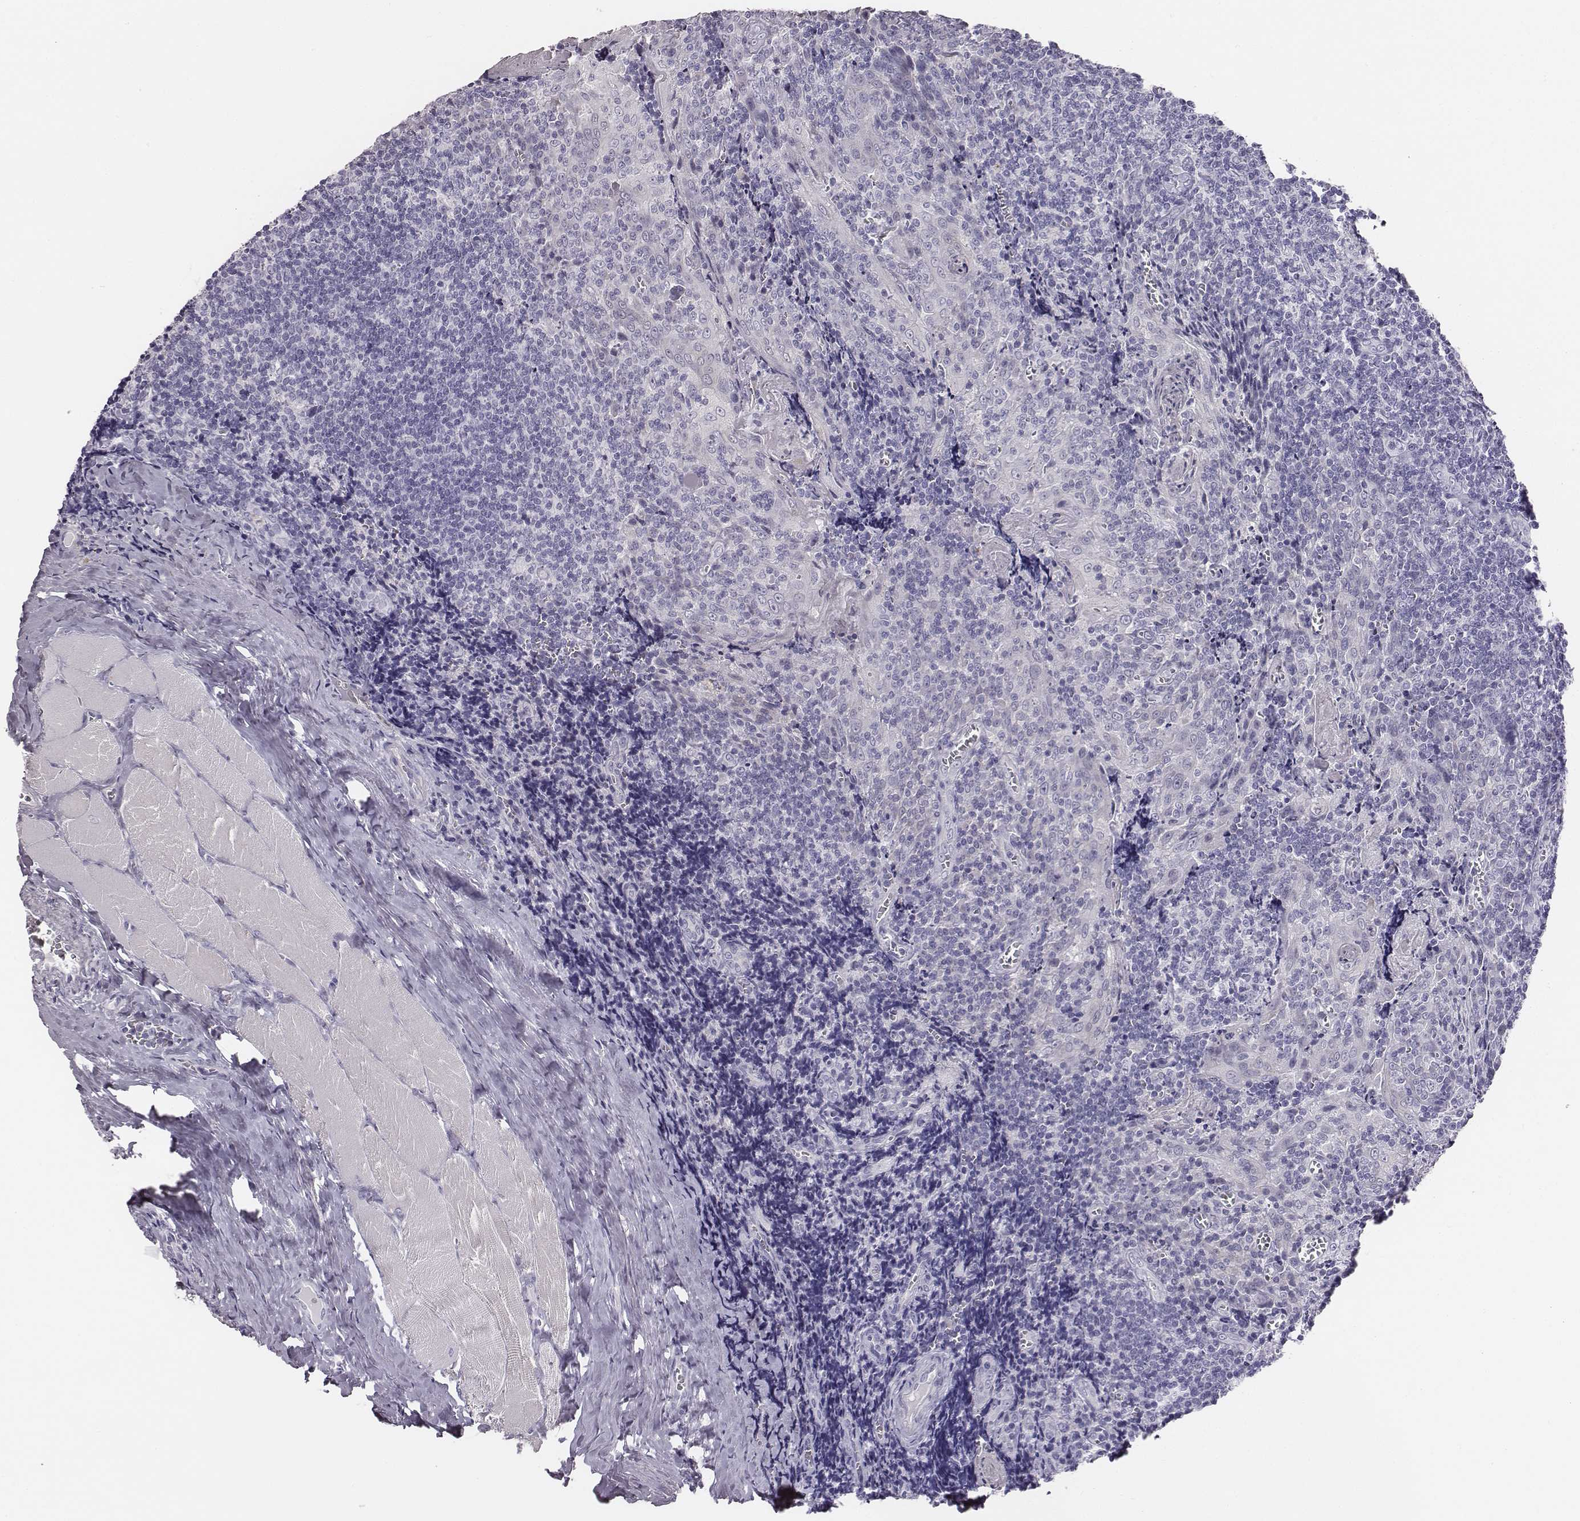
{"staining": {"intensity": "negative", "quantity": "none", "location": "none"}, "tissue": "tonsil", "cell_type": "Germinal center cells", "image_type": "normal", "snomed": [{"axis": "morphology", "description": "Normal tissue, NOS"}, {"axis": "morphology", "description": "Inflammation, NOS"}, {"axis": "topography", "description": "Tonsil"}], "caption": "This is a histopathology image of immunohistochemistry staining of benign tonsil, which shows no staining in germinal center cells.", "gene": "ENSG00000290147", "patient": {"sex": "female", "age": 31}}